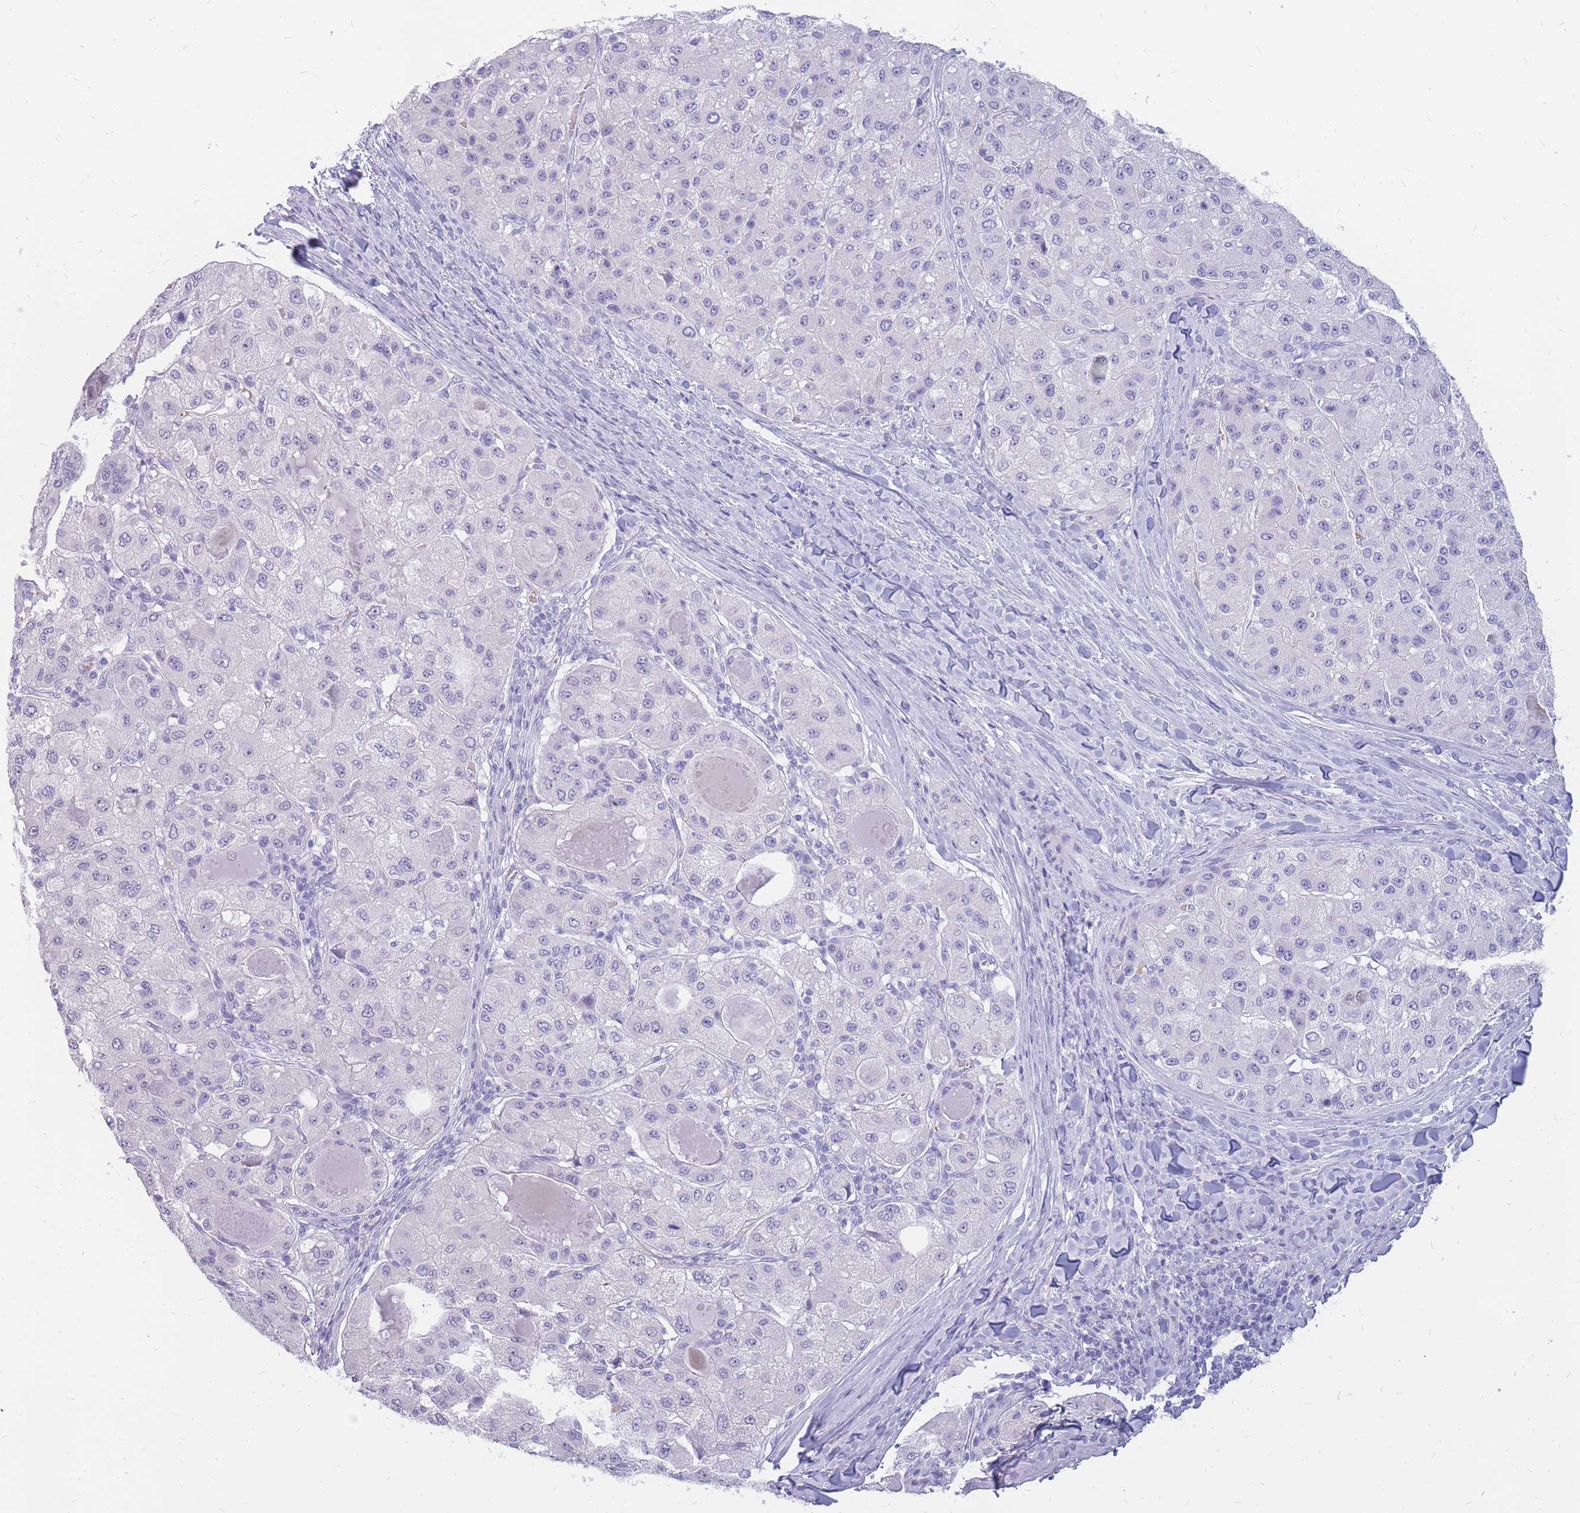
{"staining": {"intensity": "negative", "quantity": "none", "location": "none"}, "tissue": "liver cancer", "cell_type": "Tumor cells", "image_type": "cancer", "snomed": [{"axis": "morphology", "description": "Carcinoma, Hepatocellular, NOS"}, {"axis": "topography", "description": "Liver"}], "caption": "Tumor cells are negative for brown protein staining in liver hepatocellular carcinoma.", "gene": "INS", "patient": {"sex": "male", "age": 80}}